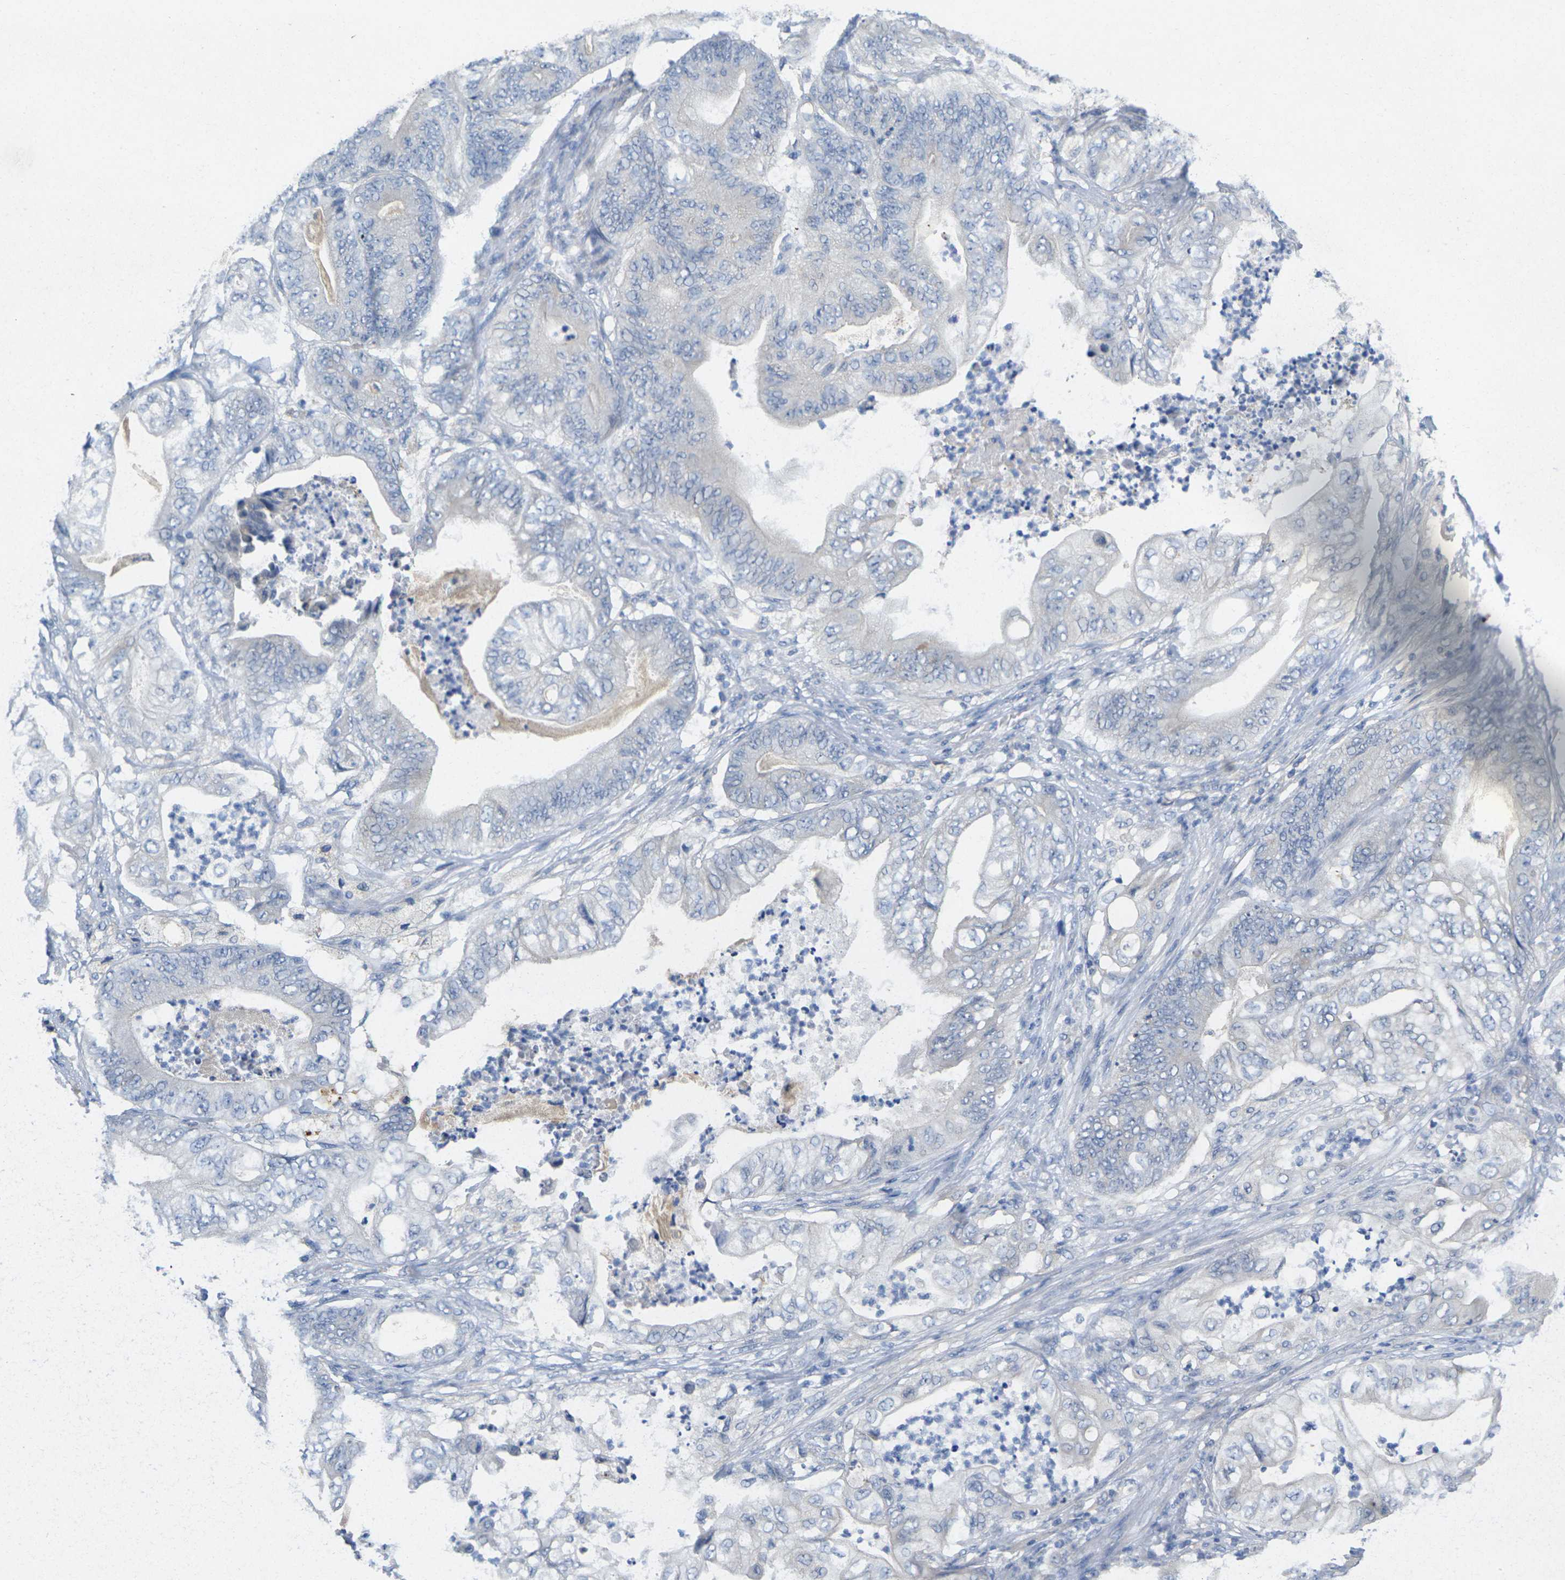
{"staining": {"intensity": "negative", "quantity": "none", "location": "none"}, "tissue": "stomach cancer", "cell_type": "Tumor cells", "image_type": "cancer", "snomed": [{"axis": "morphology", "description": "Adenocarcinoma, NOS"}, {"axis": "topography", "description": "Stomach"}], "caption": "IHC of human stomach cancer demonstrates no staining in tumor cells.", "gene": "TNNI3", "patient": {"sex": "female", "age": 73}}